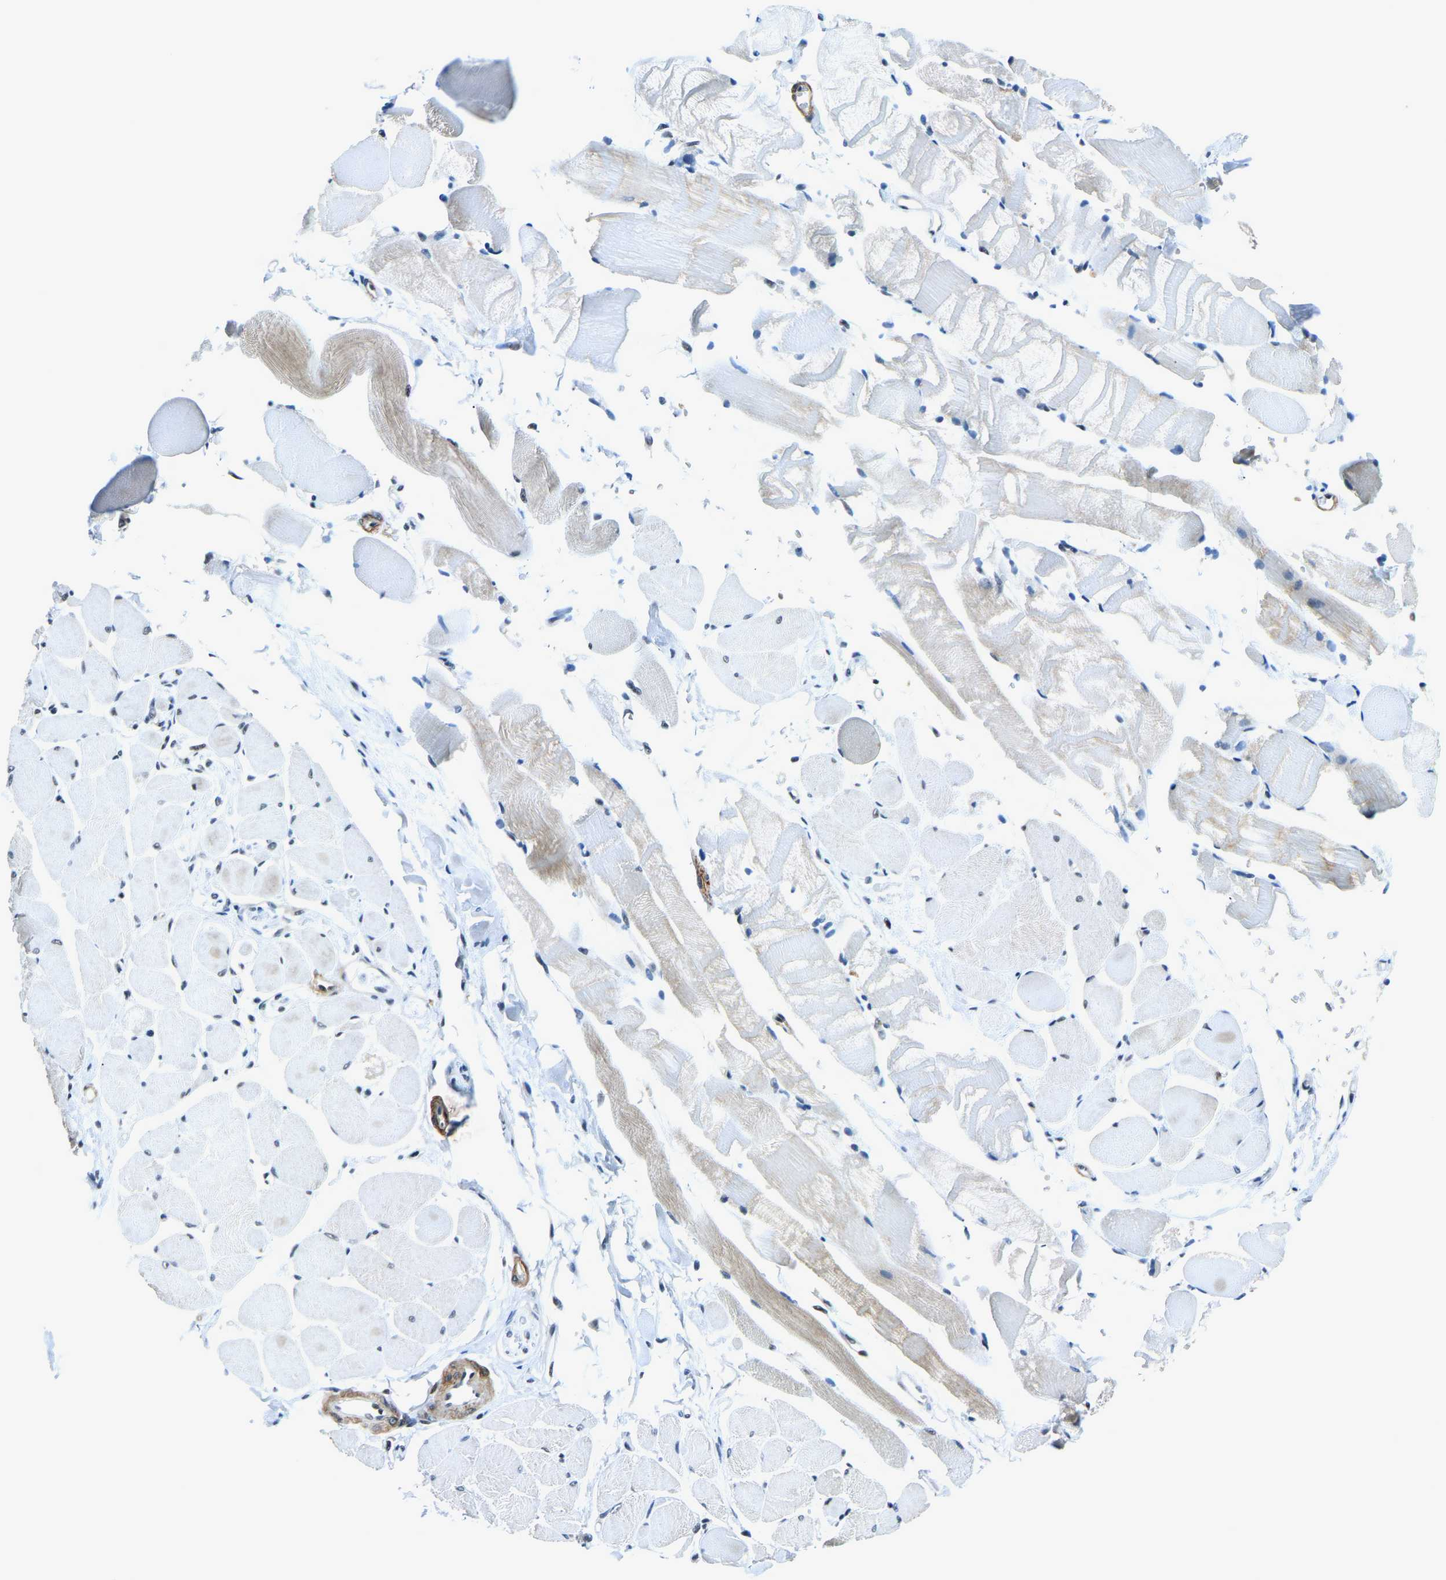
{"staining": {"intensity": "weak", "quantity": "25%-75%", "location": "cytoplasmic/membranous"}, "tissue": "skeletal muscle", "cell_type": "Myocytes", "image_type": "normal", "snomed": [{"axis": "morphology", "description": "Normal tissue, NOS"}, {"axis": "topography", "description": "Skeletal muscle"}, {"axis": "topography", "description": "Peripheral nerve tissue"}], "caption": "Immunohistochemistry (IHC) staining of benign skeletal muscle, which exhibits low levels of weak cytoplasmic/membranous expression in about 25%-75% of myocytes indicating weak cytoplasmic/membranous protein expression. The staining was performed using DAB (brown) for protein detection and nuclei were counterstained in hematoxylin (blue).", "gene": "PRCC", "patient": {"sex": "female", "age": 84}}